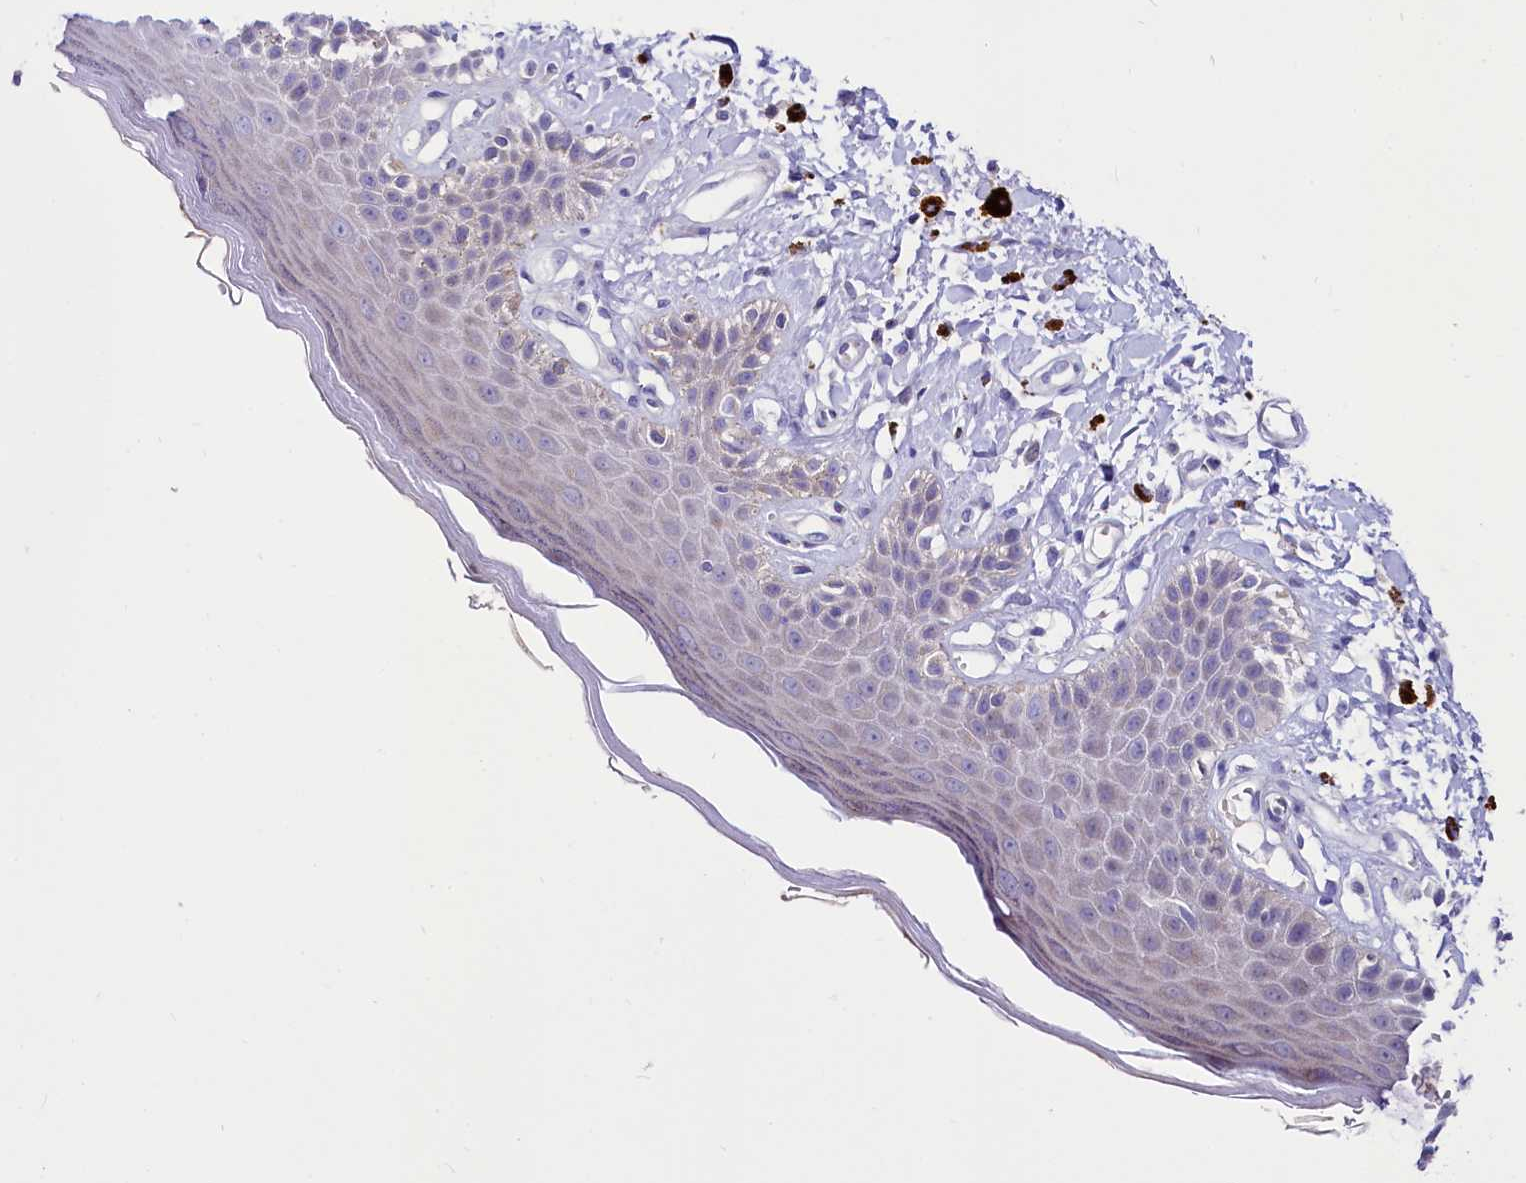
{"staining": {"intensity": "moderate", "quantity": "<25%", "location": "cytoplasmic/membranous"}, "tissue": "skin", "cell_type": "Epidermal cells", "image_type": "normal", "snomed": [{"axis": "morphology", "description": "Normal tissue, NOS"}, {"axis": "topography", "description": "Anal"}], "caption": "There is low levels of moderate cytoplasmic/membranous positivity in epidermal cells of normal skin, as demonstrated by immunohistochemical staining (brown color).", "gene": "ABHD5", "patient": {"sex": "female", "age": 78}}